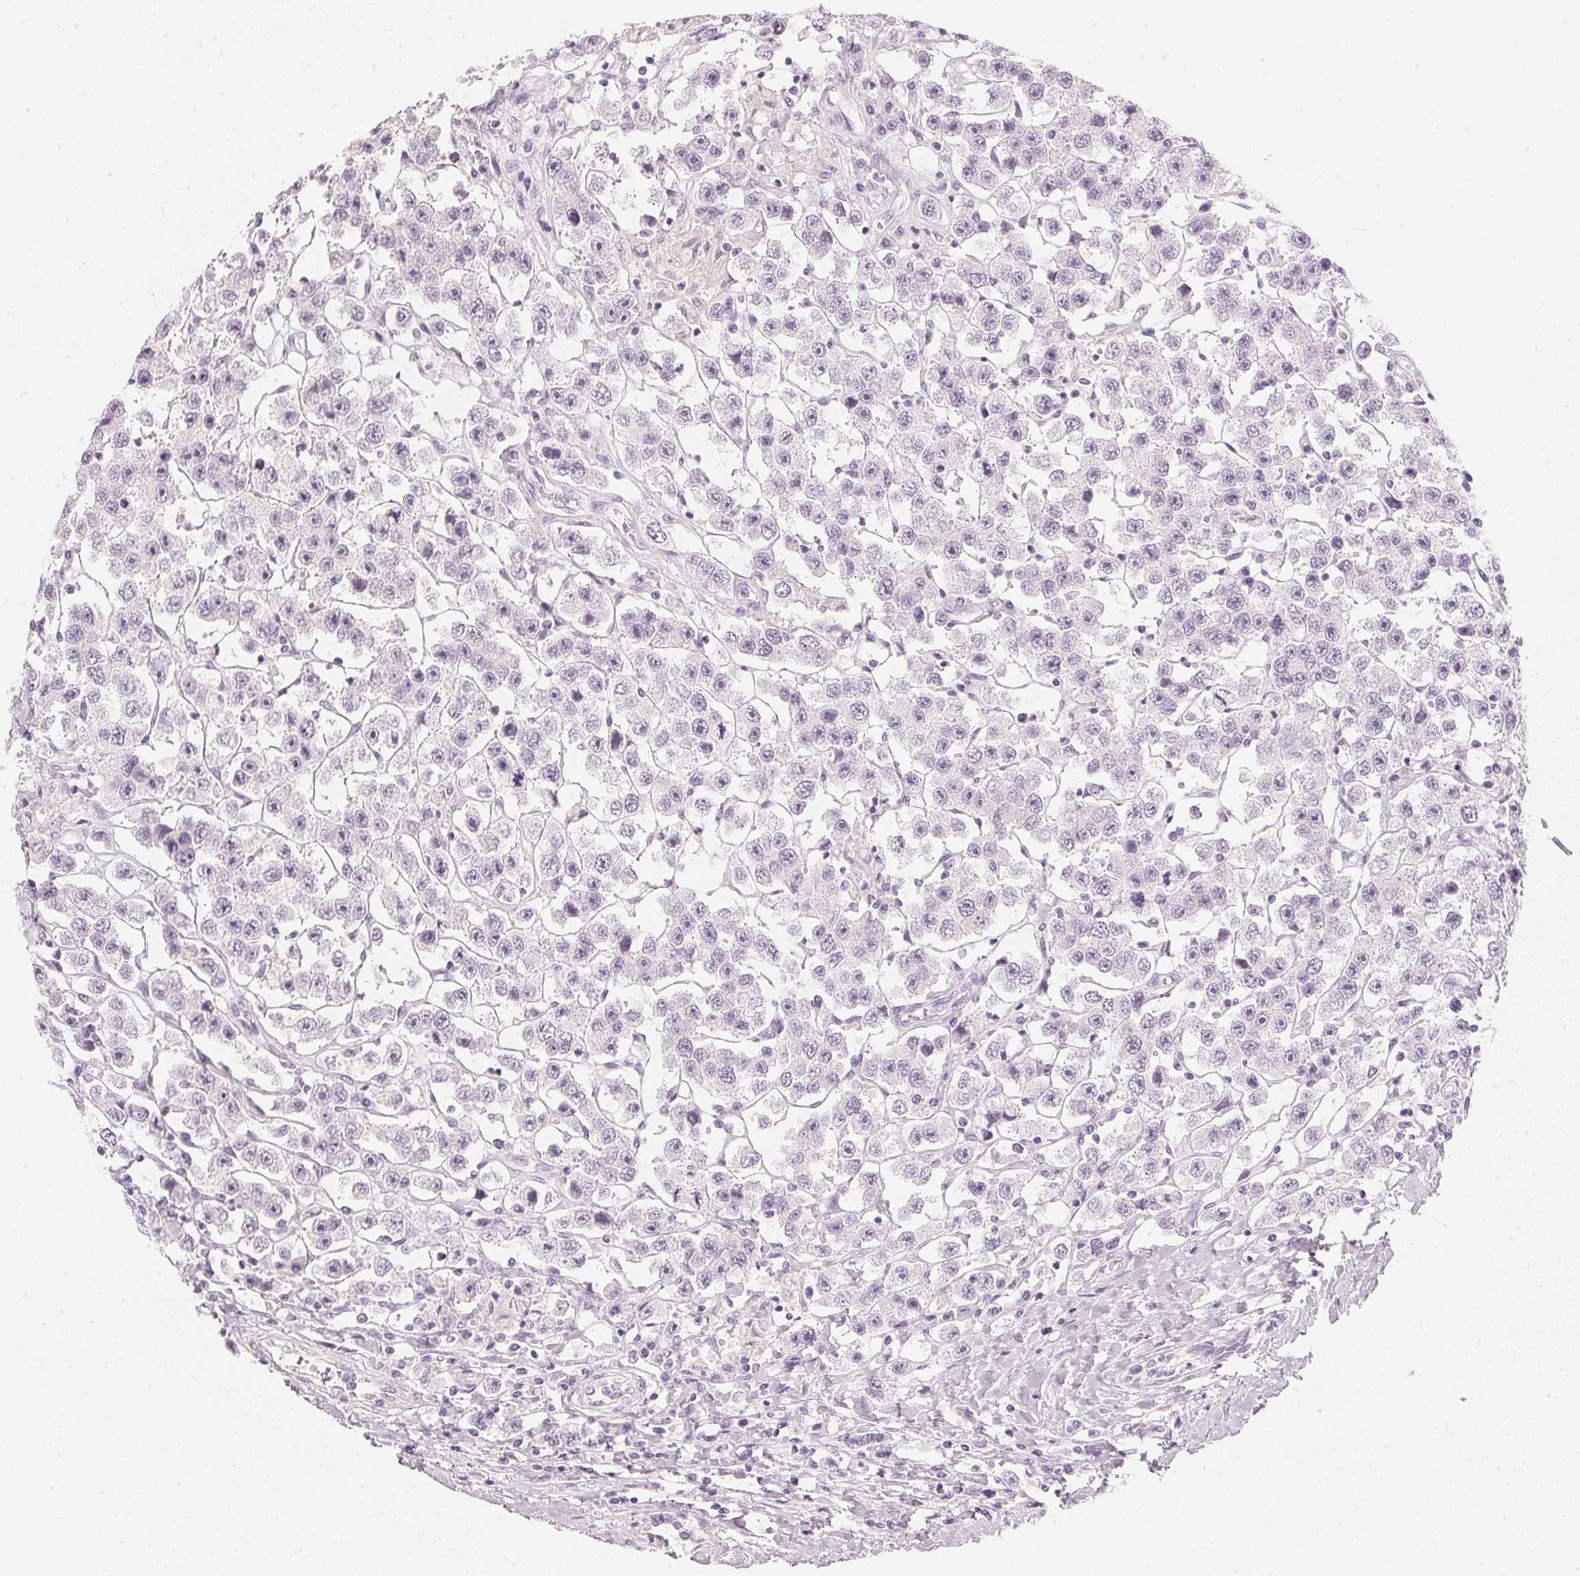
{"staining": {"intensity": "negative", "quantity": "none", "location": "none"}, "tissue": "testis cancer", "cell_type": "Tumor cells", "image_type": "cancer", "snomed": [{"axis": "morphology", "description": "Seminoma, NOS"}, {"axis": "topography", "description": "Testis"}], "caption": "Image shows no significant protein staining in tumor cells of seminoma (testis).", "gene": "CHST4", "patient": {"sex": "male", "age": 45}}